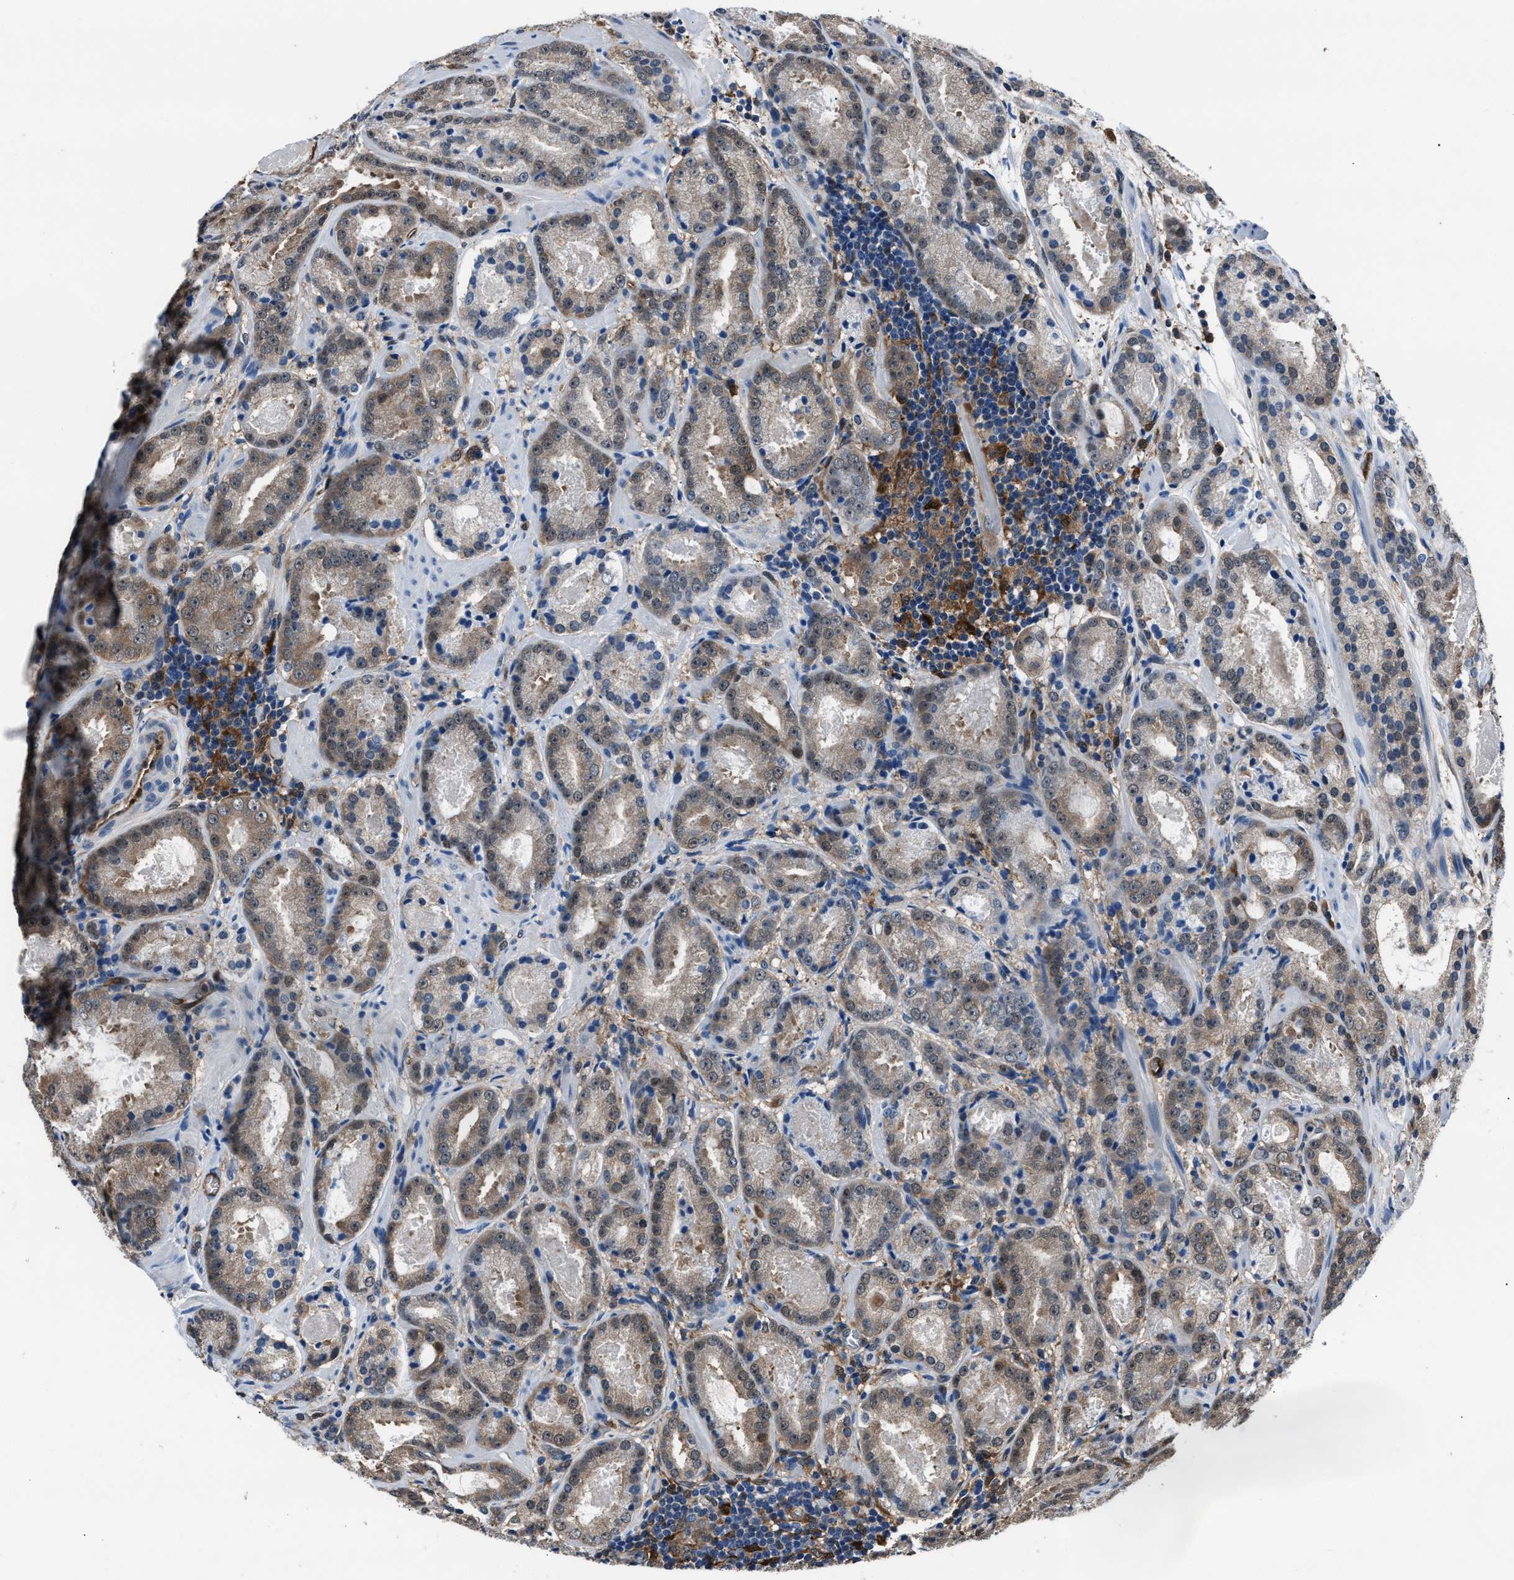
{"staining": {"intensity": "weak", "quantity": "25%-75%", "location": "cytoplasmic/membranous"}, "tissue": "prostate cancer", "cell_type": "Tumor cells", "image_type": "cancer", "snomed": [{"axis": "morphology", "description": "Adenocarcinoma, Low grade"}, {"axis": "topography", "description": "Prostate"}], "caption": "Prostate cancer (low-grade adenocarcinoma) tissue demonstrates weak cytoplasmic/membranous positivity in approximately 25%-75% of tumor cells, visualized by immunohistochemistry.", "gene": "PPA1", "patient": {"sex": "male", "age": 69}}